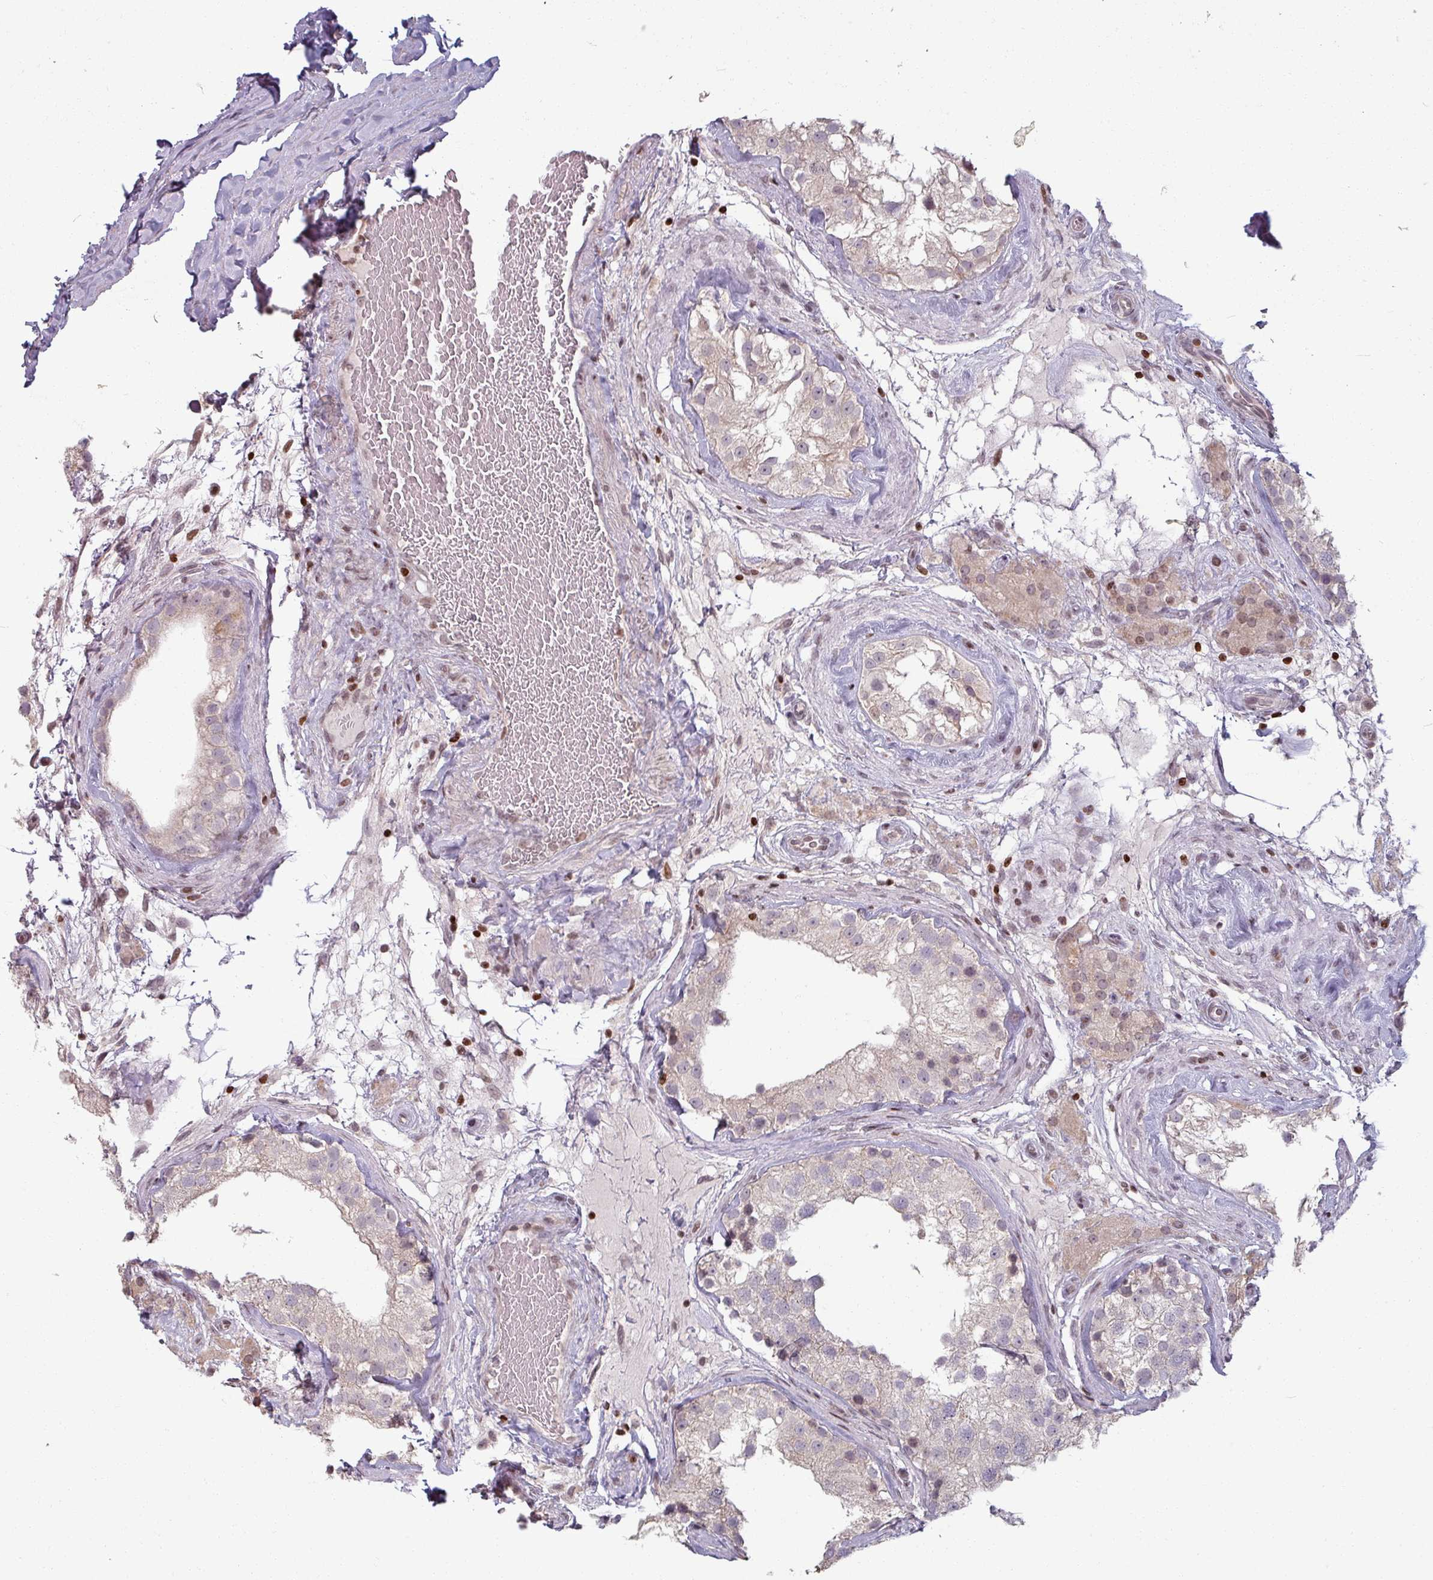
{"staining": {"intensity": "weak", "quantity": "25%-75%", "location": "cytoplasmic/membranous"}, "tissue": "testis", "cell_type": "Cells in seminiferous ducts", "image_type": "normal", "snomed": [{"axis": "morphology", "description": "Normal tissue, NOS"}, {"axis": "topography", "description": "Testis"}], "caption": "Unremarkable testis displays weak cytoplasmic/membranous positivity in about 25%-75% of cells in seminiferous ducts.", "gene": "NCOR1", "patient": {"sex": "male", "age": 46}}